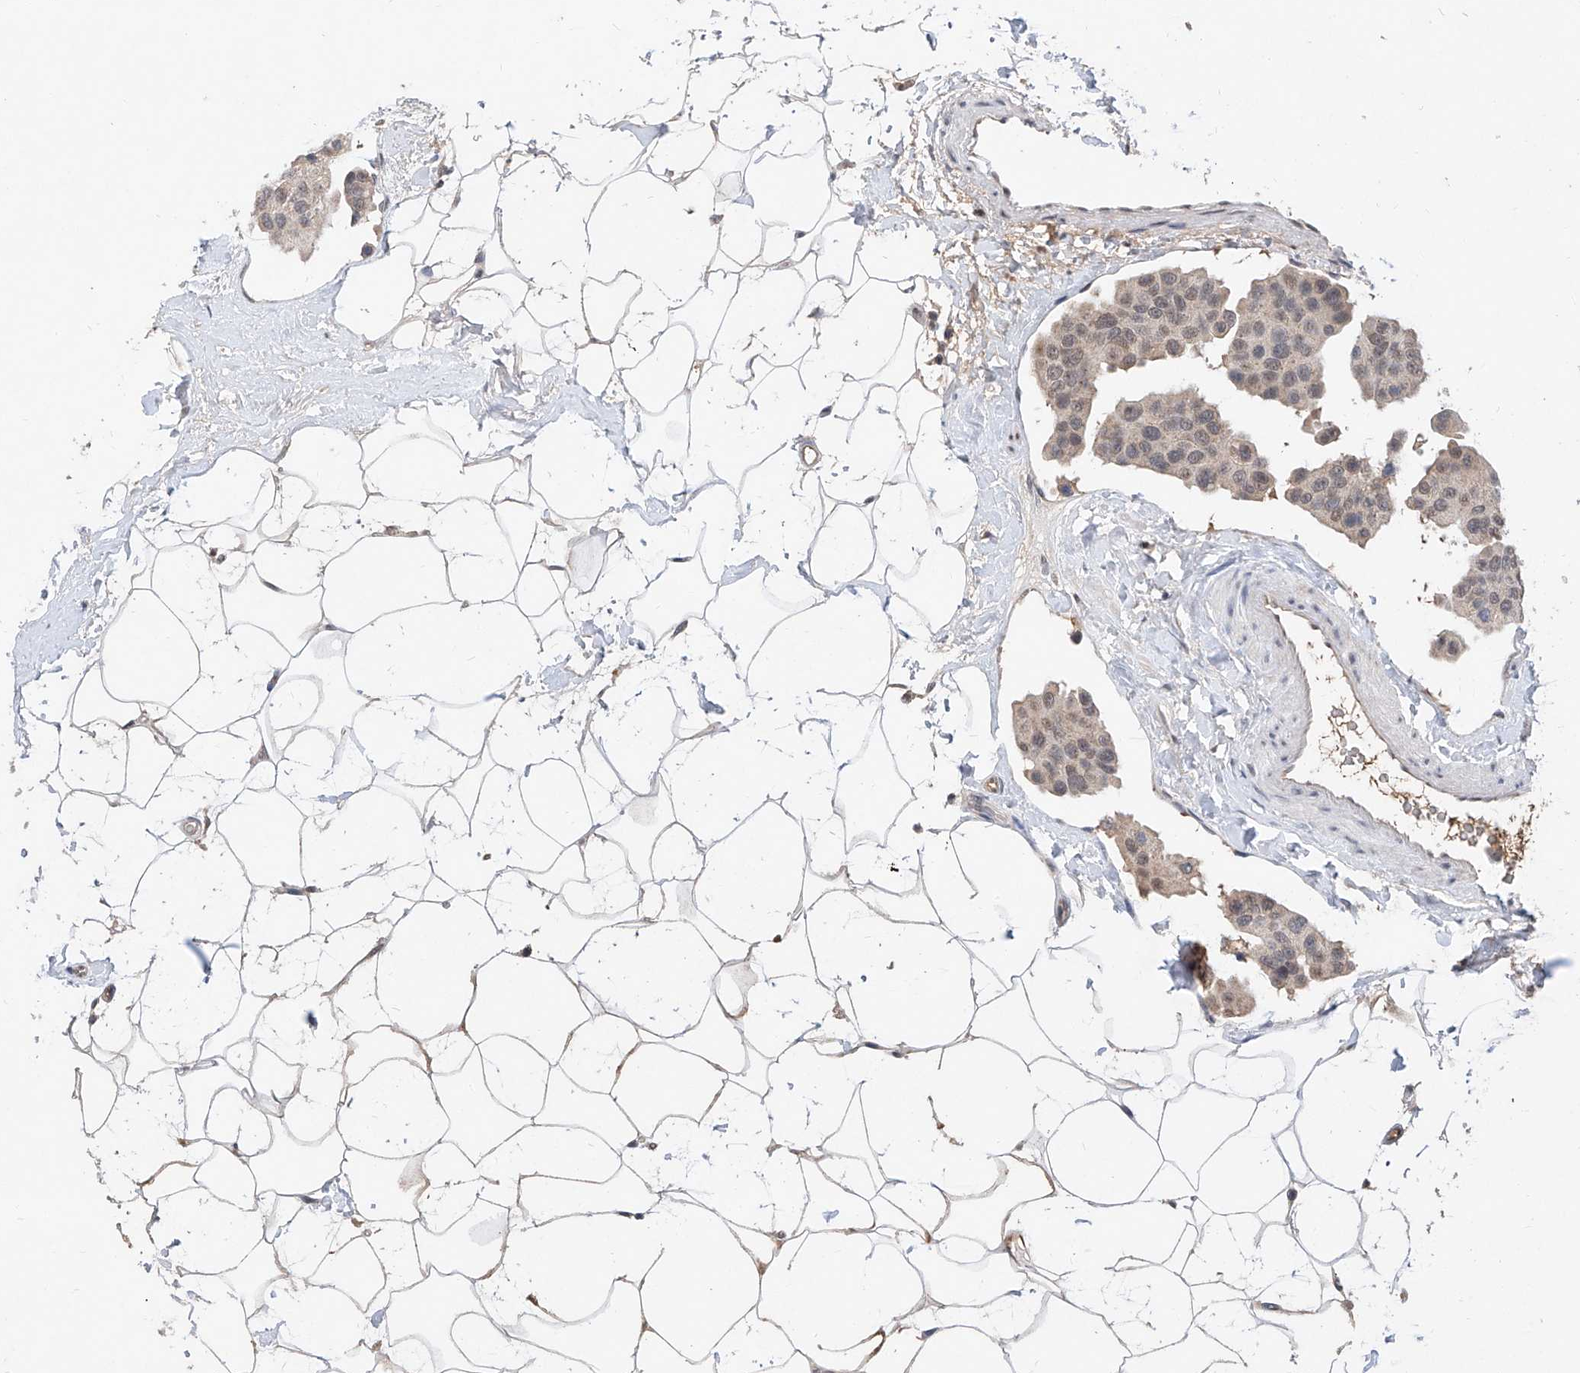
{"staining": {"intensity": "weak", "quantity": "<25%", "location": "nuclear"}, "tissue": "breast cancer", "cell_type": "Tumor cells", "image_type": "cancer", "snomed": [{"axis": "morphology", "description": "Normal tissue, NOS"}, {"axis": "morphology", "description": "Duct carcinoma"}, {"axis": "topography", "description": "Breast"}], "caption": "Breast cancer was stained to show a protein in brown. There is no significant positivity in tumor cells. The staining is performed using DAB brown chromogen with nuclei counter-stained in using hematoxylin.", "gene": "CARMIL3", "patient": {"sex": "female", "age": 39}}